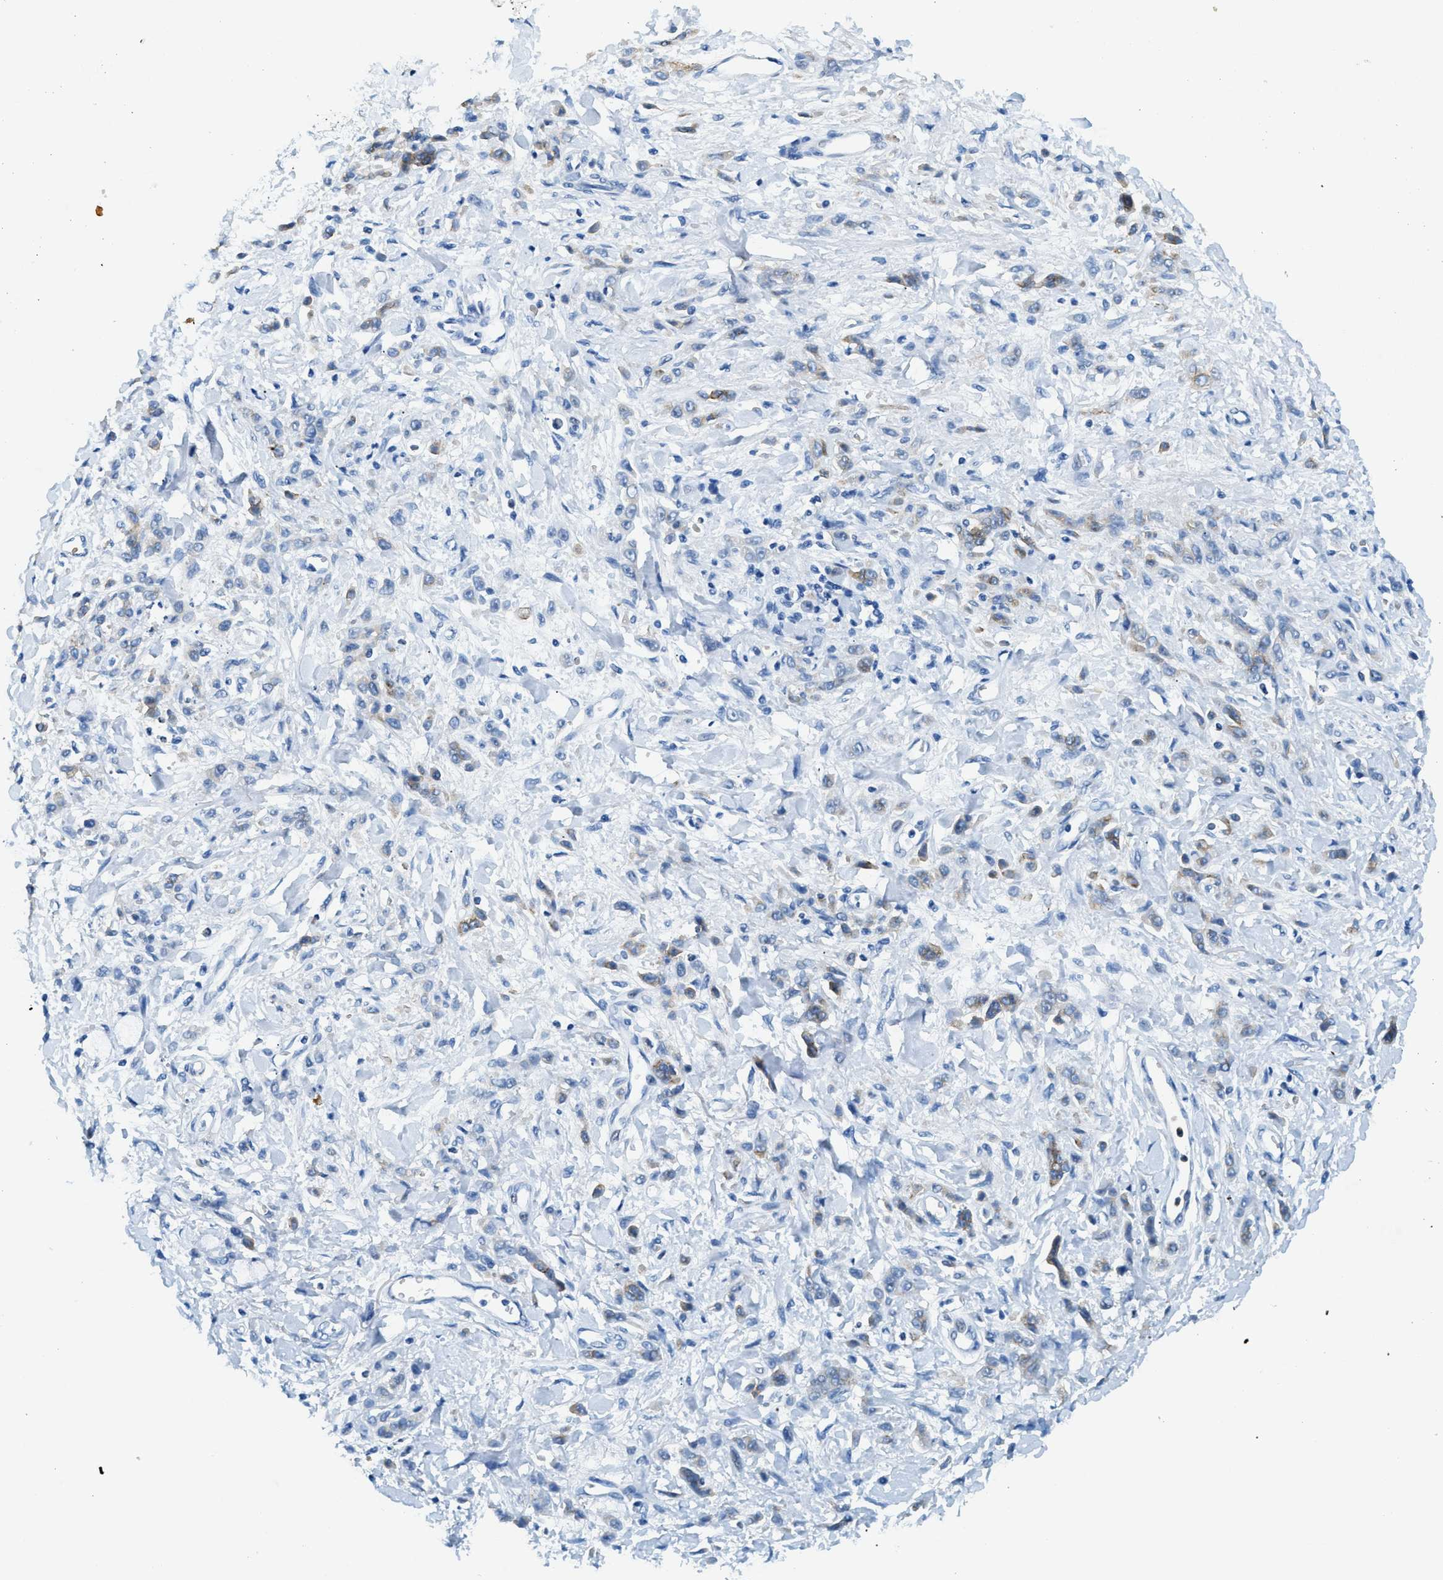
{"staining": {"intensity": "weak", "quantity": "<25%", "location": "cytoplasmic/membranous"}, "tissue": "stomach cancer", "cell_type": "Tumor cells", "image_type": "cancer", "snomed": [{"axis": "morphology", "description": "Normal tissue, NOS"}, {"axis": "morphology", "description": "Adenocarcinoma, NOS"}, {"axis": "topography", "description": "Stomach"}], "caption": "This is an immunohistochemistry (IHC) histopathology image of human stomach cancer (adenocarcinoma). There is no staining in tumor cells.", "gene": "ZDHHC13", "patient": {"sex": "male", "age": 82}}